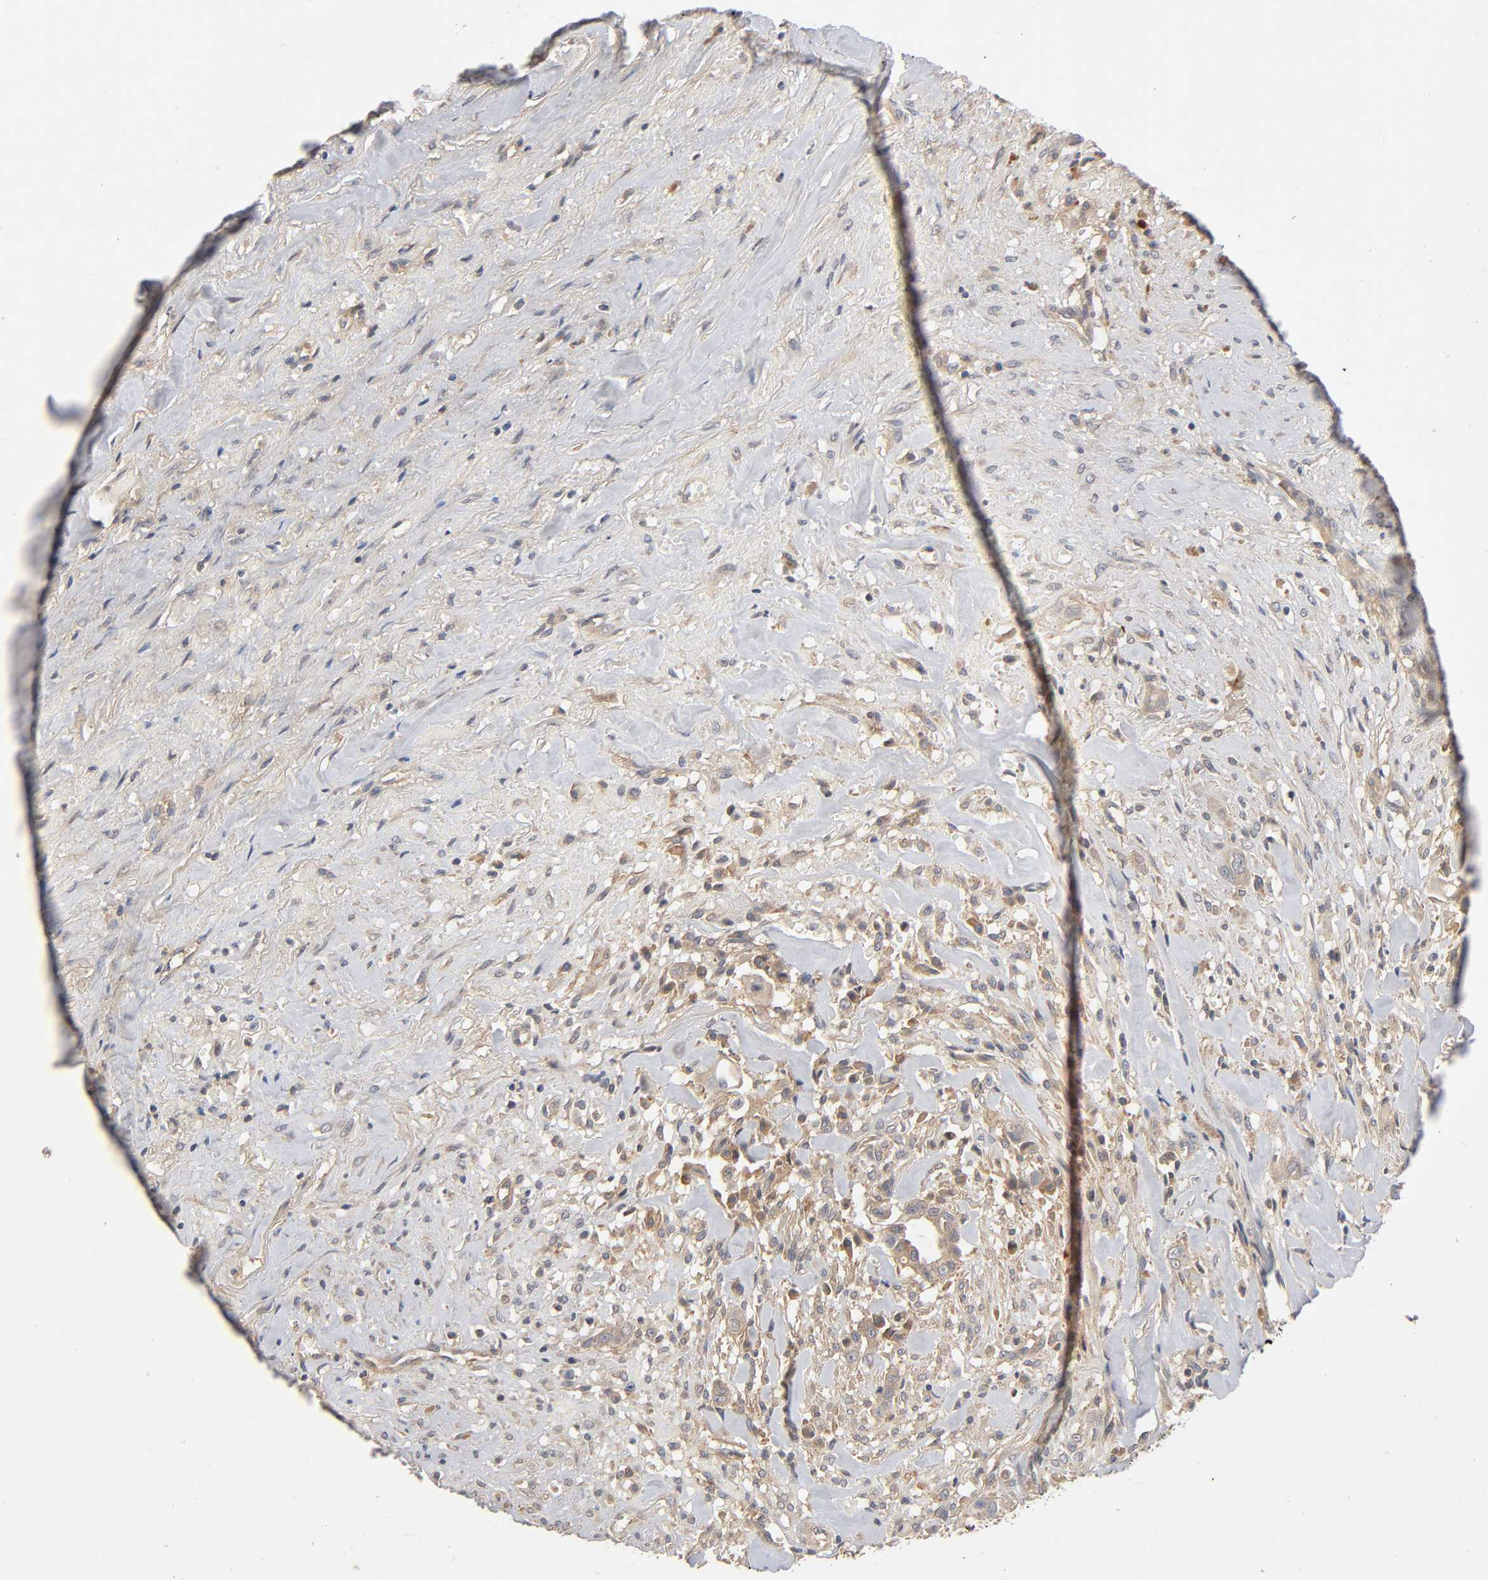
{"staining": {"intensity": "moderate", "quantity": ">75%", "location": "cytoplasmic/membranous"}, "tissue": "liver cancer", "cell_type": "Tumor cells", "image_type": "cancer", "snomed": [{"axis": "morphology", "description": "Cholangiocarcinoma"}, {"axis": "topography", "description": "Liver"}], "caption": "Immunohistochemical staining of human cholangiocarcinoma (liver) displays medium levels of moderate cytoplasmic/membranous protein staining in approximately >75% of tumor cells.", "gene": "CPB2", "patient": {"sex": "female", "age": 70}}